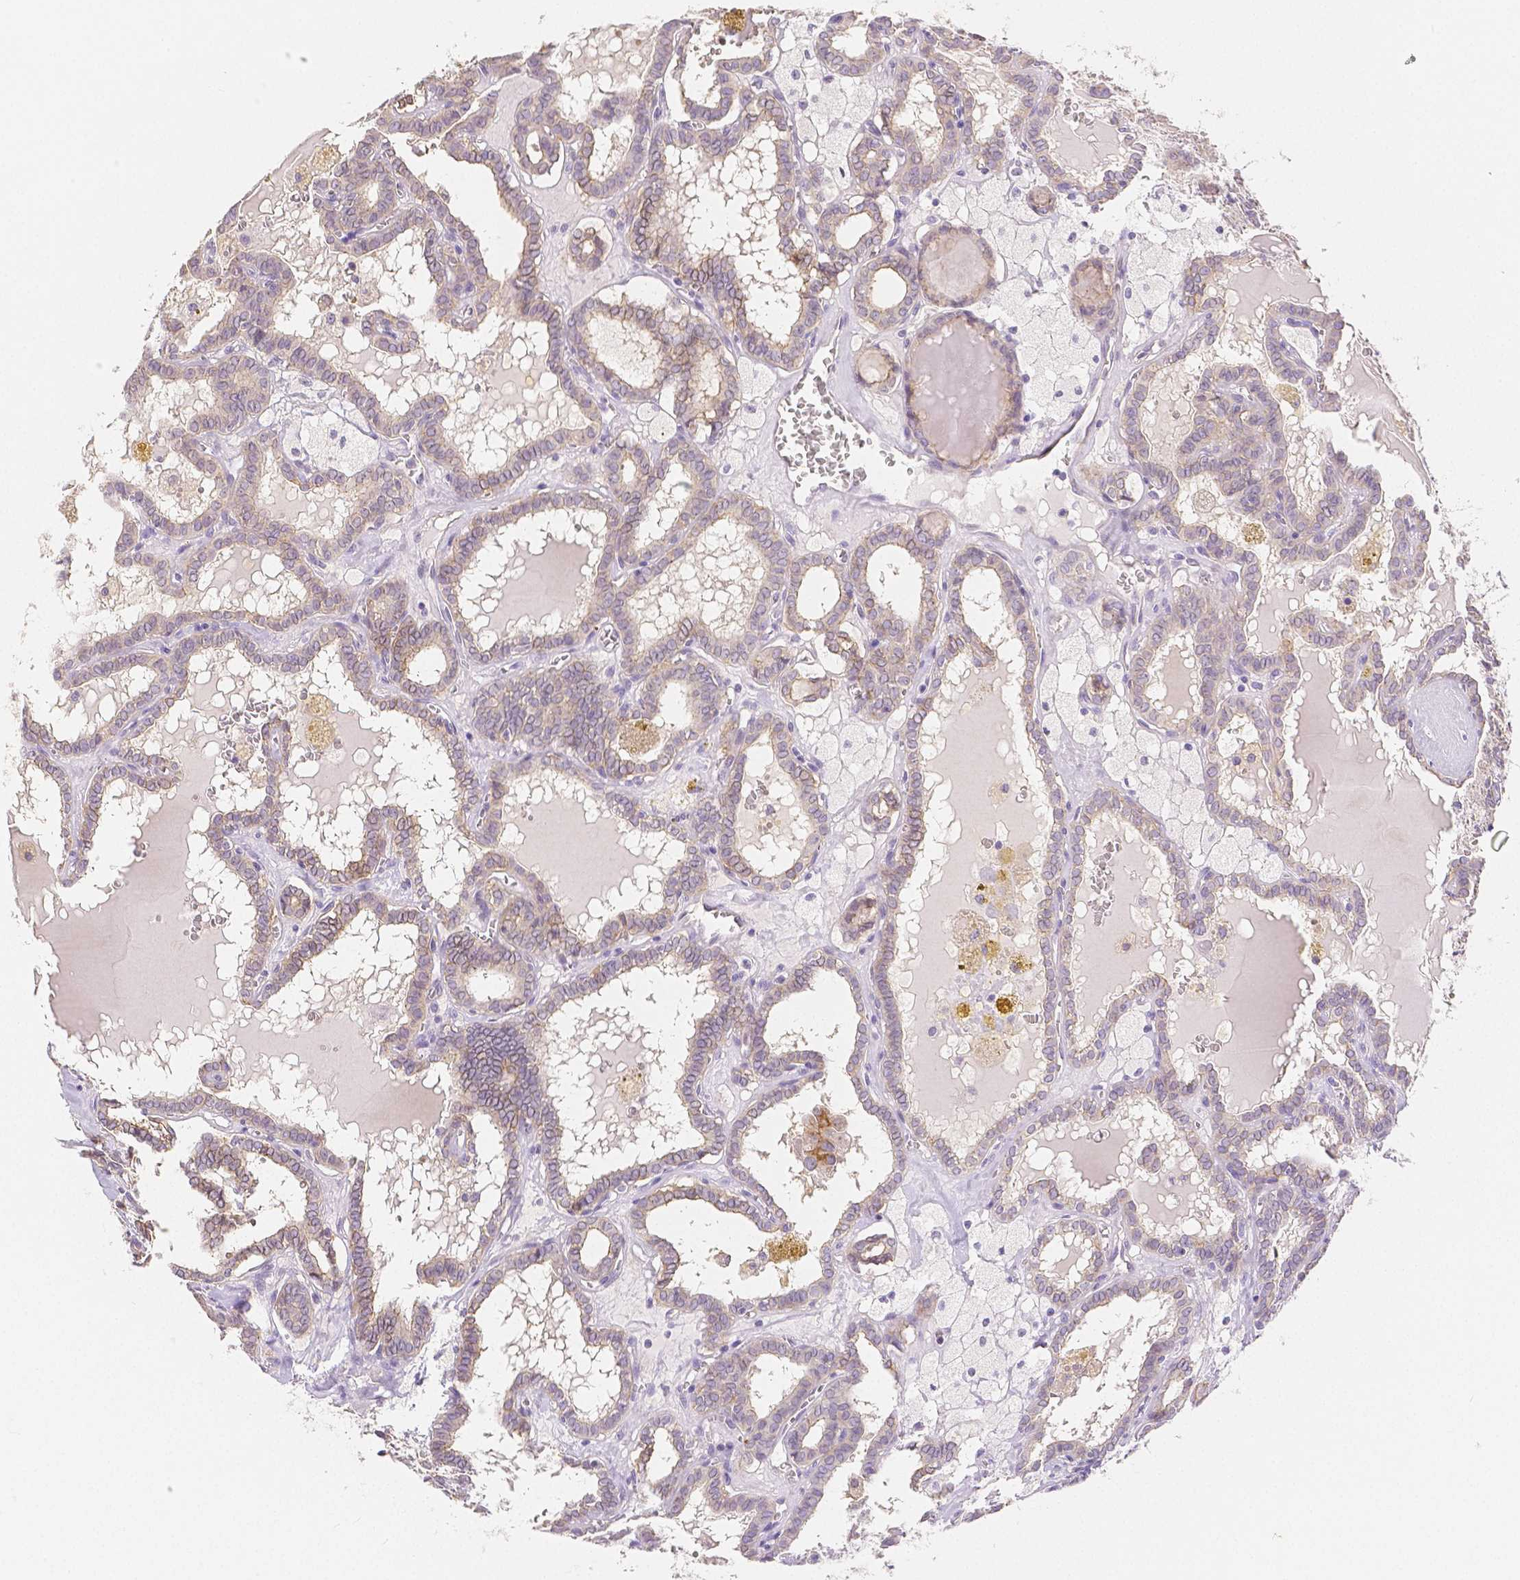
{"staining": {"intensity": "negative", "quantity": "none", "location": "none"}, "tissue": "thyroid cancer", "cell_type": "Tumor cells", "image_type": "cancer", "snomed": [{"axis": "morphology", "description": "Papillary adenocarcinoma, NOS"}, {"axis": "topography", "description": "Thyroid gland"}], "caption": "Tumor cells show no significant protein staining in thyroid cancer. The staining was performed using DAB to visualize the protein expression in brown, while the nuclei were stained in blue with hematoxylin (Magnification: 20x).", "gene": "OCLN", "patient": {"sex": "female", "age": 39}}